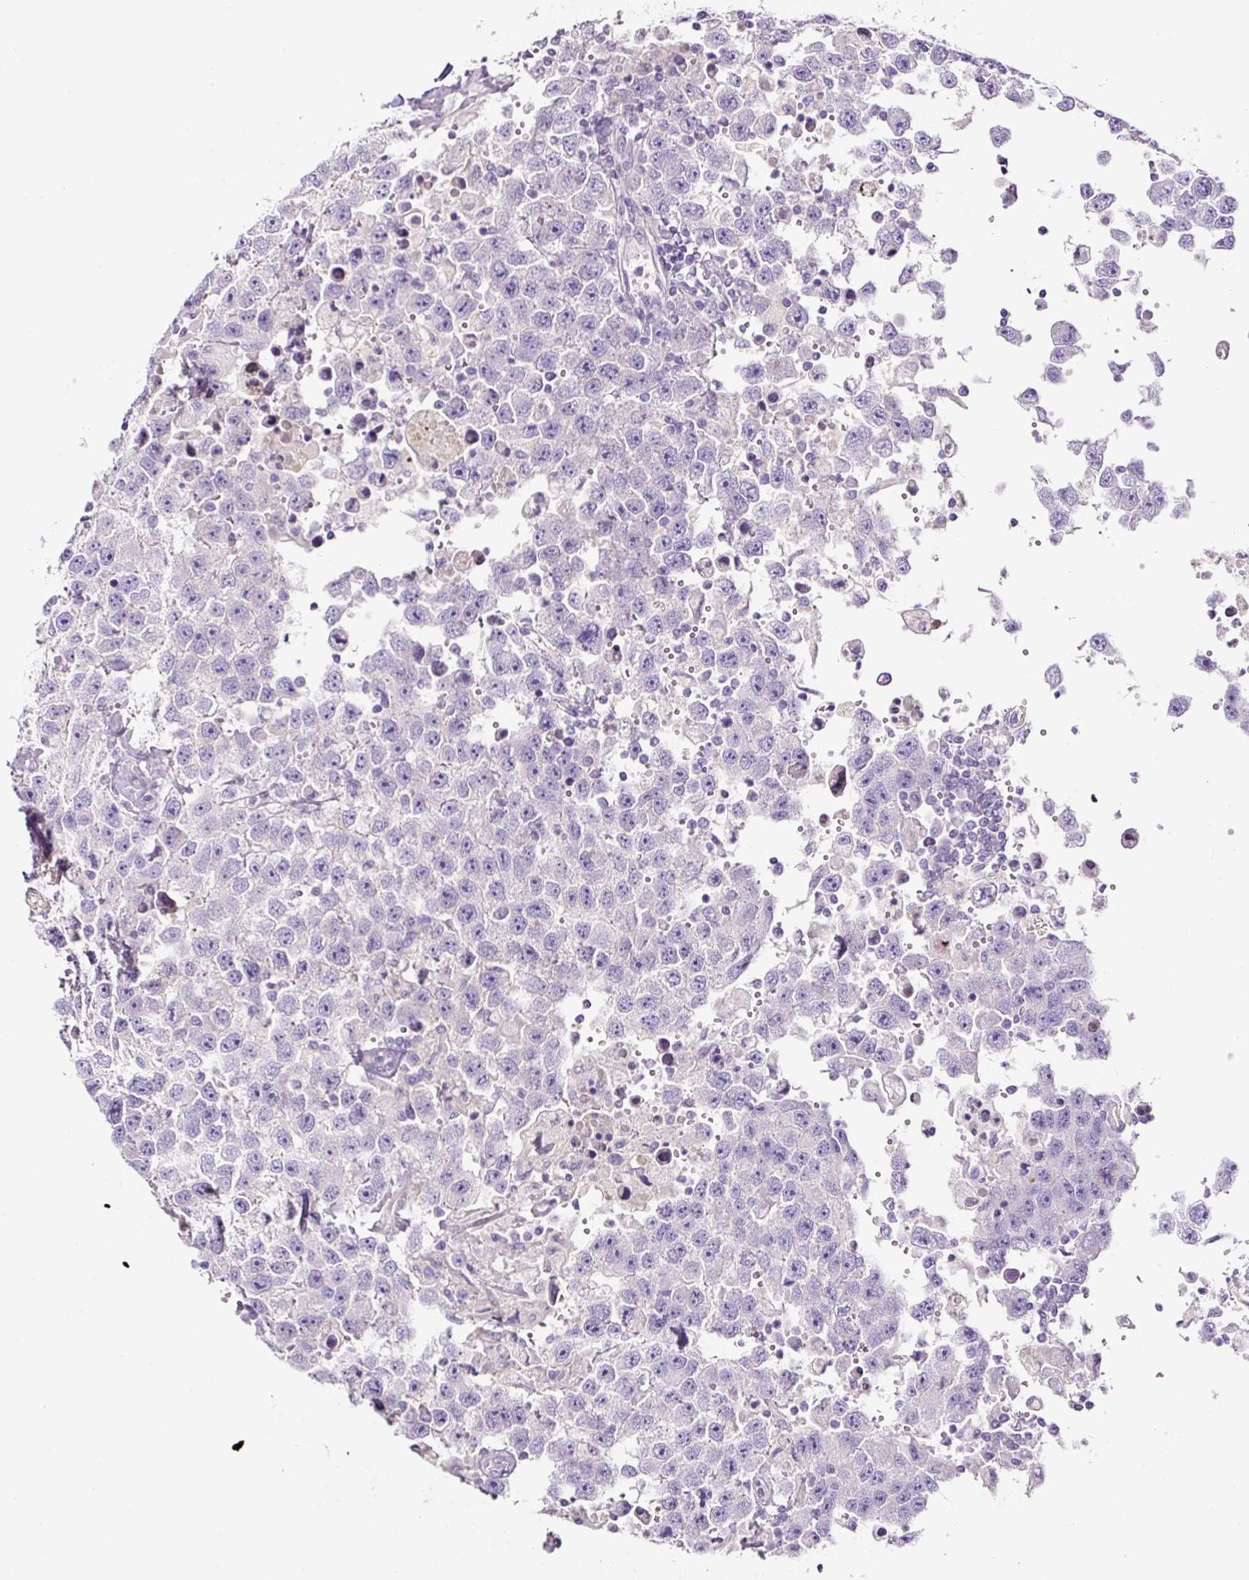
{"staining": {"intensity": "negative", "quantity": "none", "location": "none"}, "tissue": "testis cancer", "cell_type": "Tumor cells", "image_type": "cancer", "snomed": [{"axis": "morphology", "description": "Carcinoma, Embryonal, NOS"}, {"axis": "topography", "description": "Testis"}], "caption": "Testis cancer (embryonal carcinoma) was stained to show a protein in brown. There is no significant staining in tumor cells.", "gene": "OR14A2", "patient": {"sex": "male", "age": 83}}